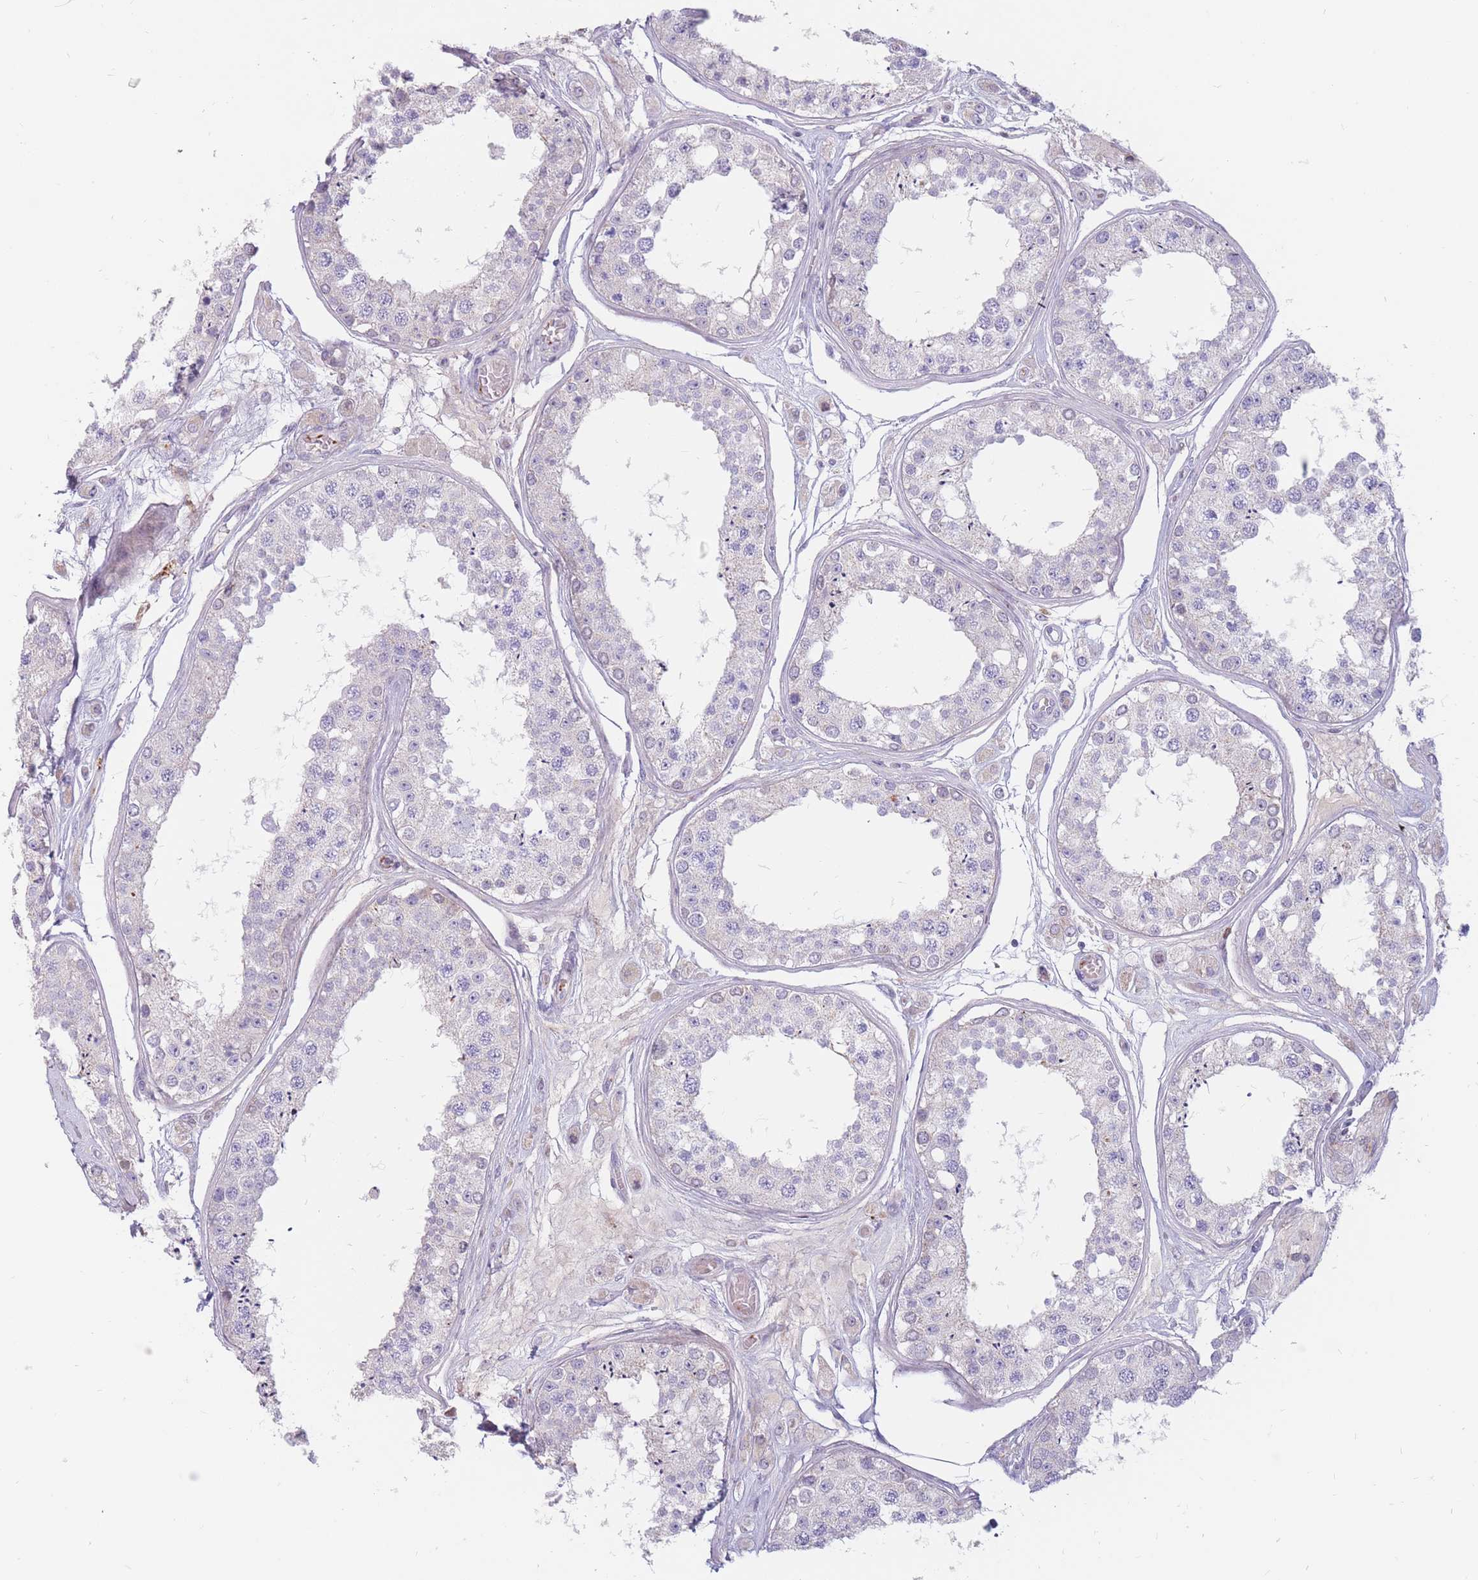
{"staining": {"intensity": "negative", "quantity": "none", "location": "none"}, "tissue": "testis", "cell_type": "Cells in seminiferous ducts", "image_type": "normal", "snomed": [{"axis": "morphology", "description": "Normal tissue, NOS"}, {"axis": "topography", "description": "Testis"}], "caption": "Immunohistochemistry (IHC) histopathology image of unremarkable testis: human testis stained with DAB (3,3'-diaminobenzidine) reveals no significant protein expression in cells in seminiferous ducts. Brightfield microscopy of IHC stained with DAB (brown) and hematoxylin (blue), captured at high magnification.", "gene": "PTGDR", "patient": {"sex": "male", "age": 25}}